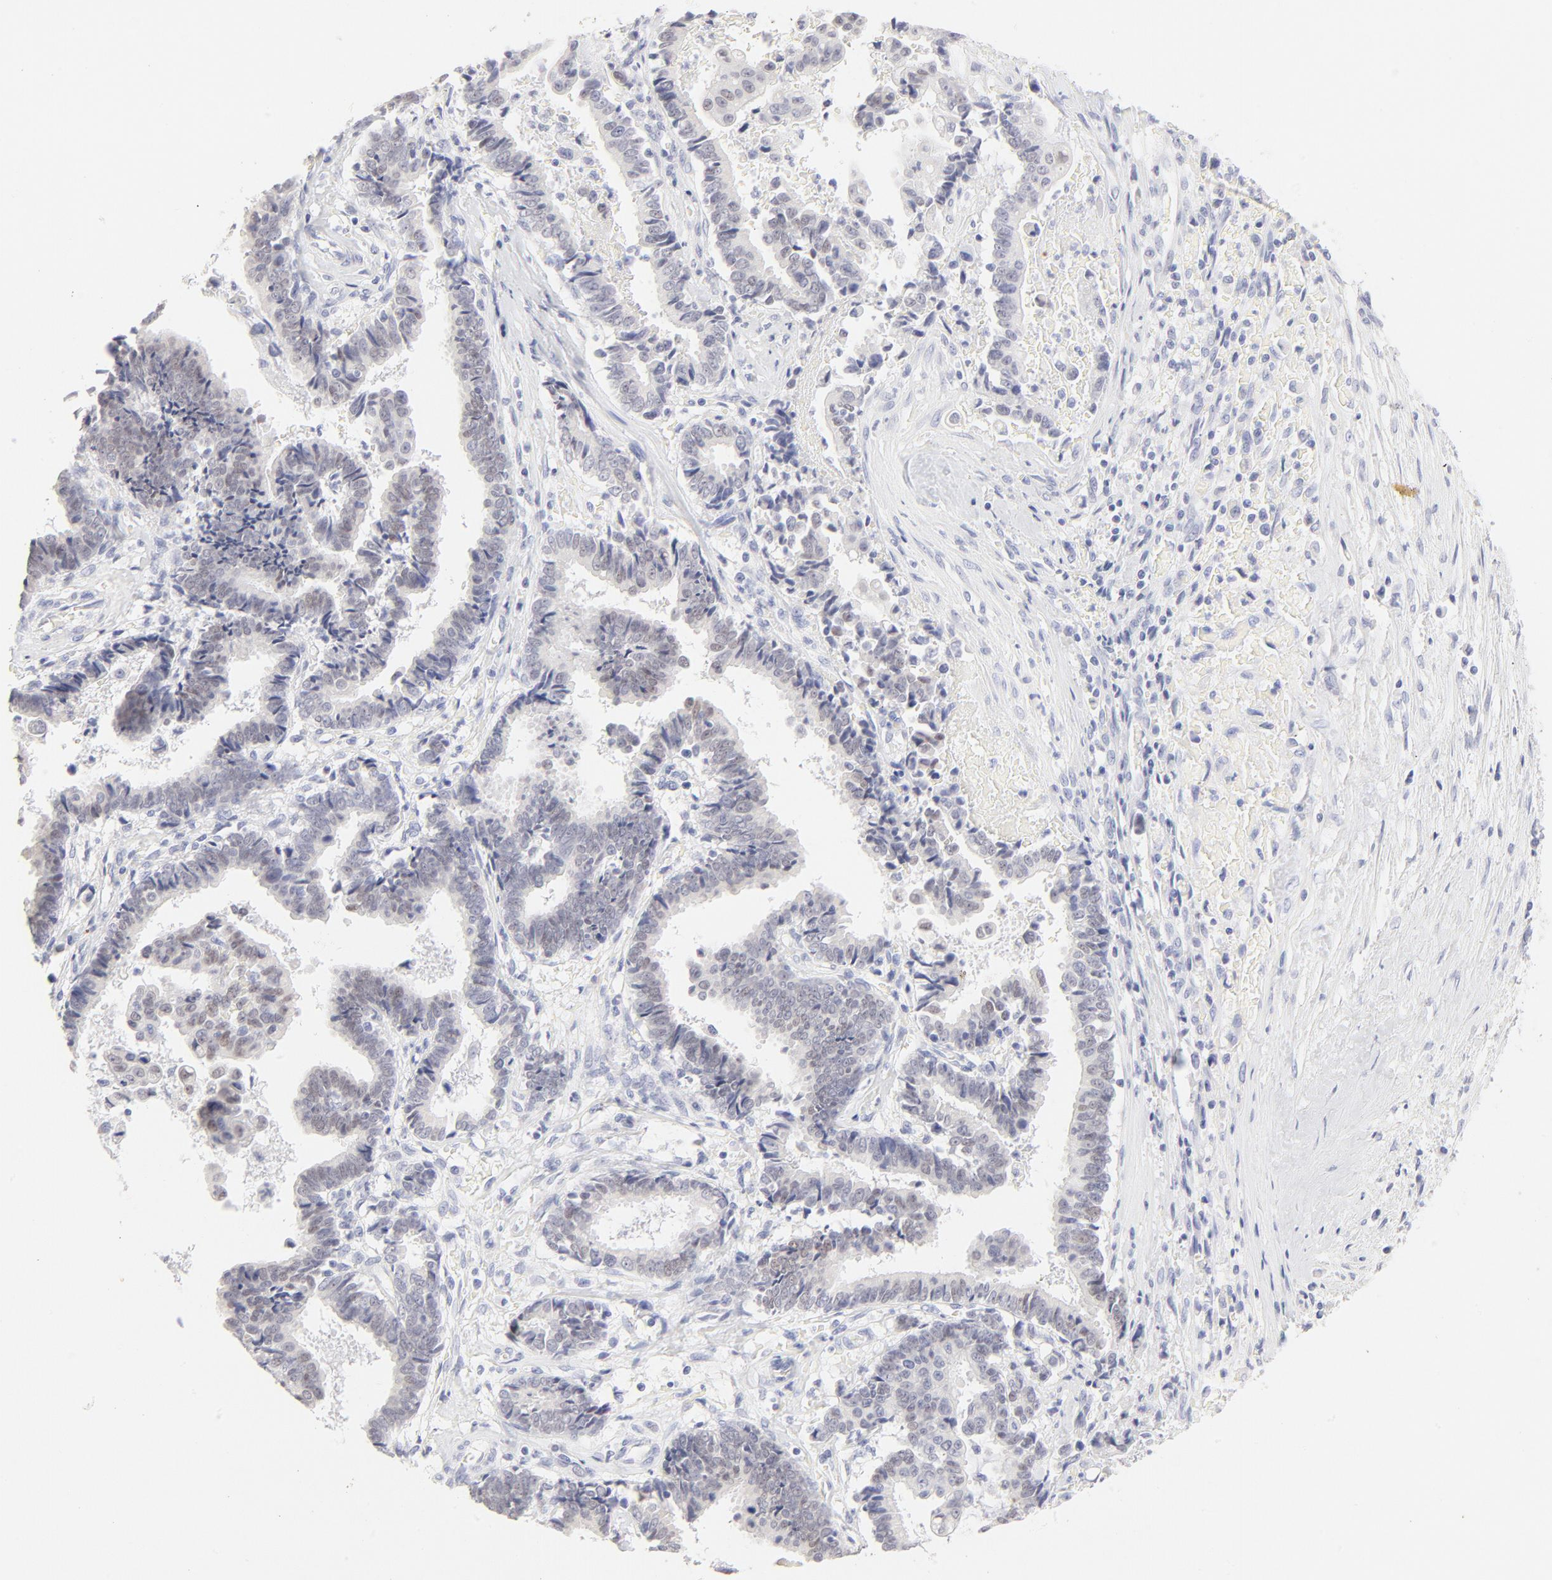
{"staining": {"intensity": "weak", "quantity": "25%-75%", "location": "nuclear"}, "tissue": "liver cancer", "cell_type": "Tumor cells", "image_type": "cancer", "snomed": [{"axis": "morphology", "description": "Cholangiocarcinoma"}, {"axis": "topography", "description": "Liver"}], "caption": "Weak nuclear staining is seen in about 25%-75% of tumor cells in liver cancer (cholangiocarcinoma).", "gene": "ELF3", "patient": {"sex": "male", "age": 57}}